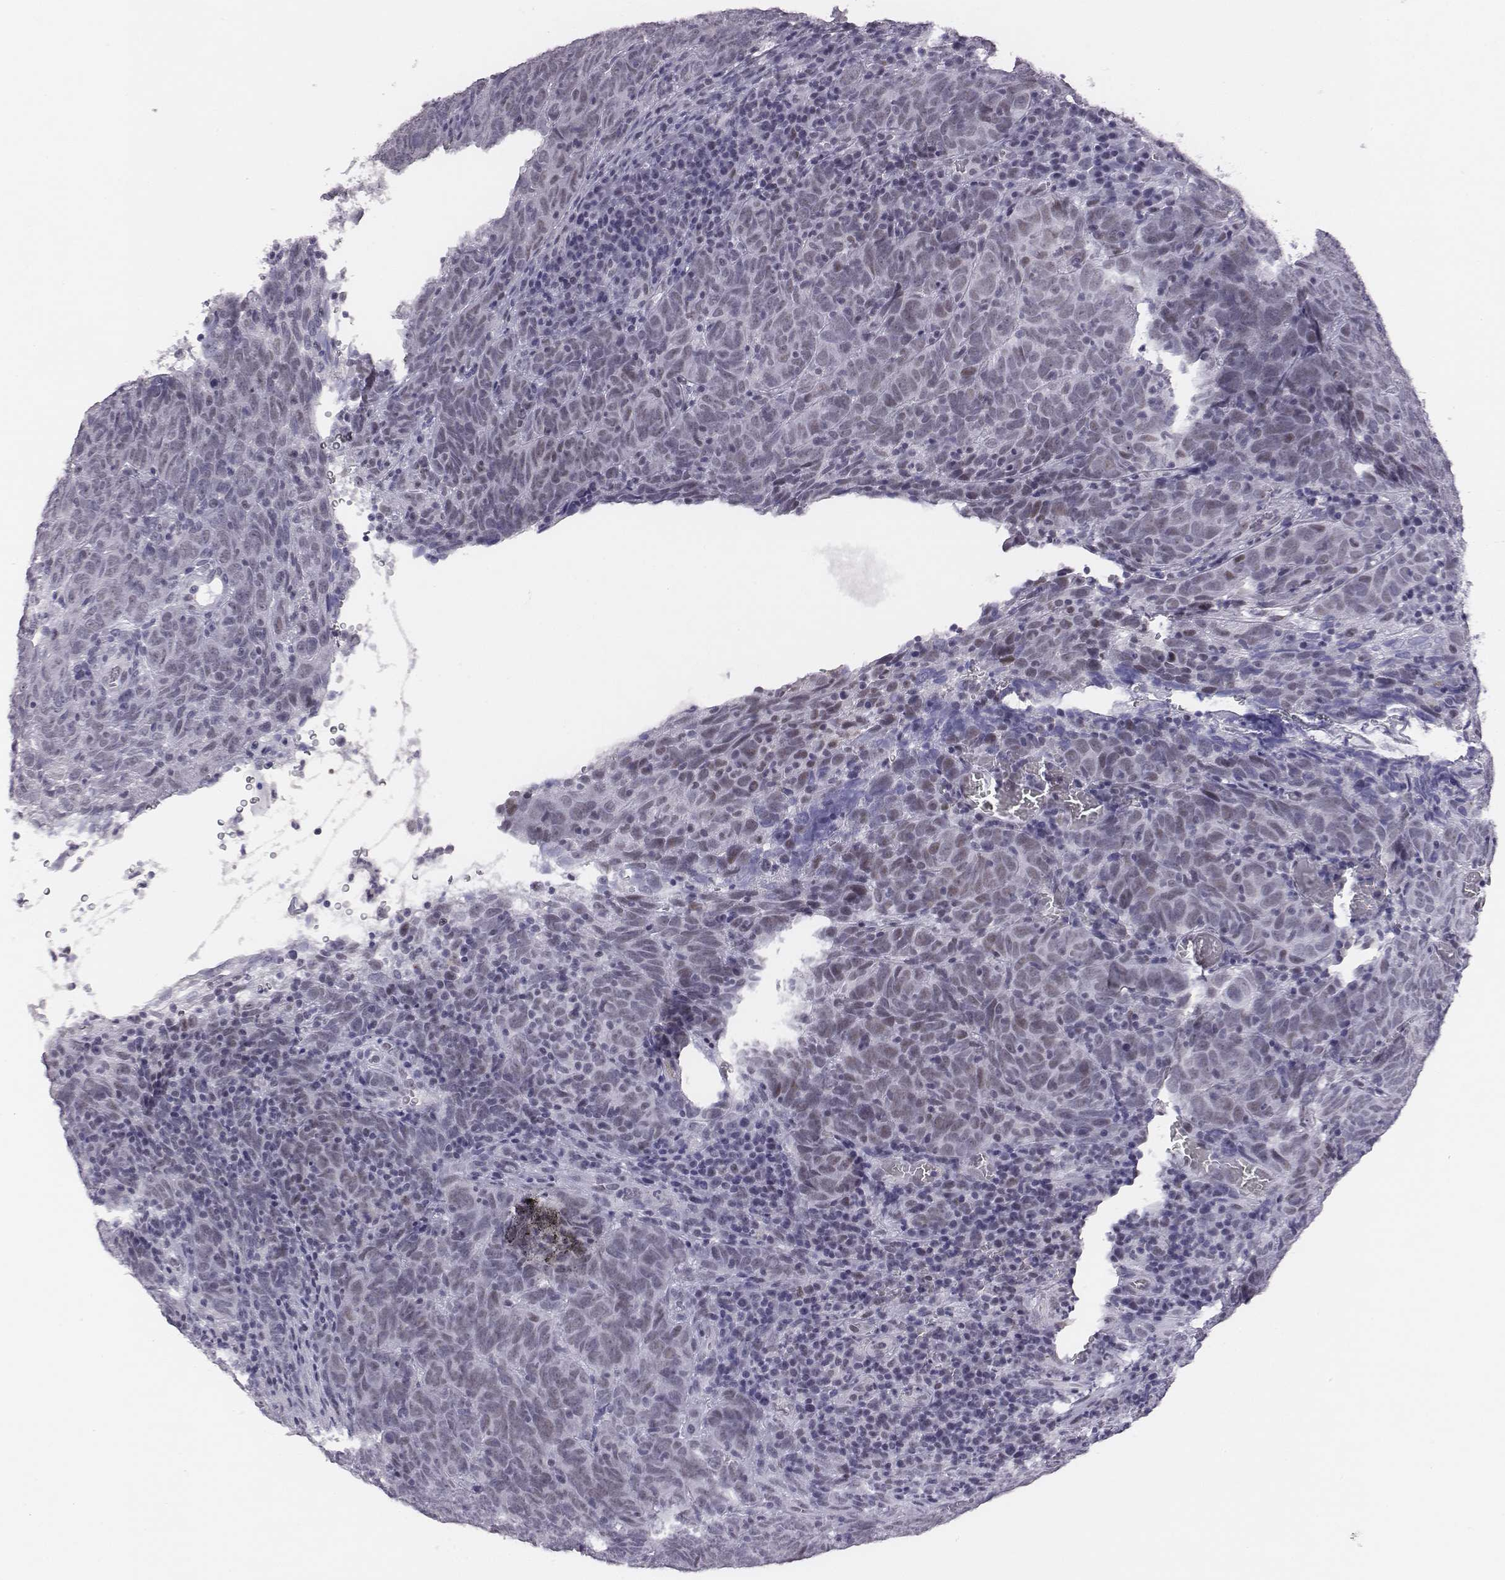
{"staining": {"intensity": "negative", "quantity": "none", "location": "none"}, "tissue": "skin cancer", "cell_type": "Tumor cells", "image_type": "cancer", "snomed": [{"axis": "morphology", "description": "Squamous cell carcinoma, NOS"}, {"axis": "topography", "description": "Skin"}, {"axis": "topography", "description": "Anal"}], "caption": "High magnification brightfield microscopy of skin cancer (squamous cell carcinoma) stained with DAB (3,3'-diaminobenzidine) (brown) and counterstained with hematoxylin (blue): tumor cells show no significant staining.", "gene": "ACOD1", "patient": {"sex": "female", "age": 51}}